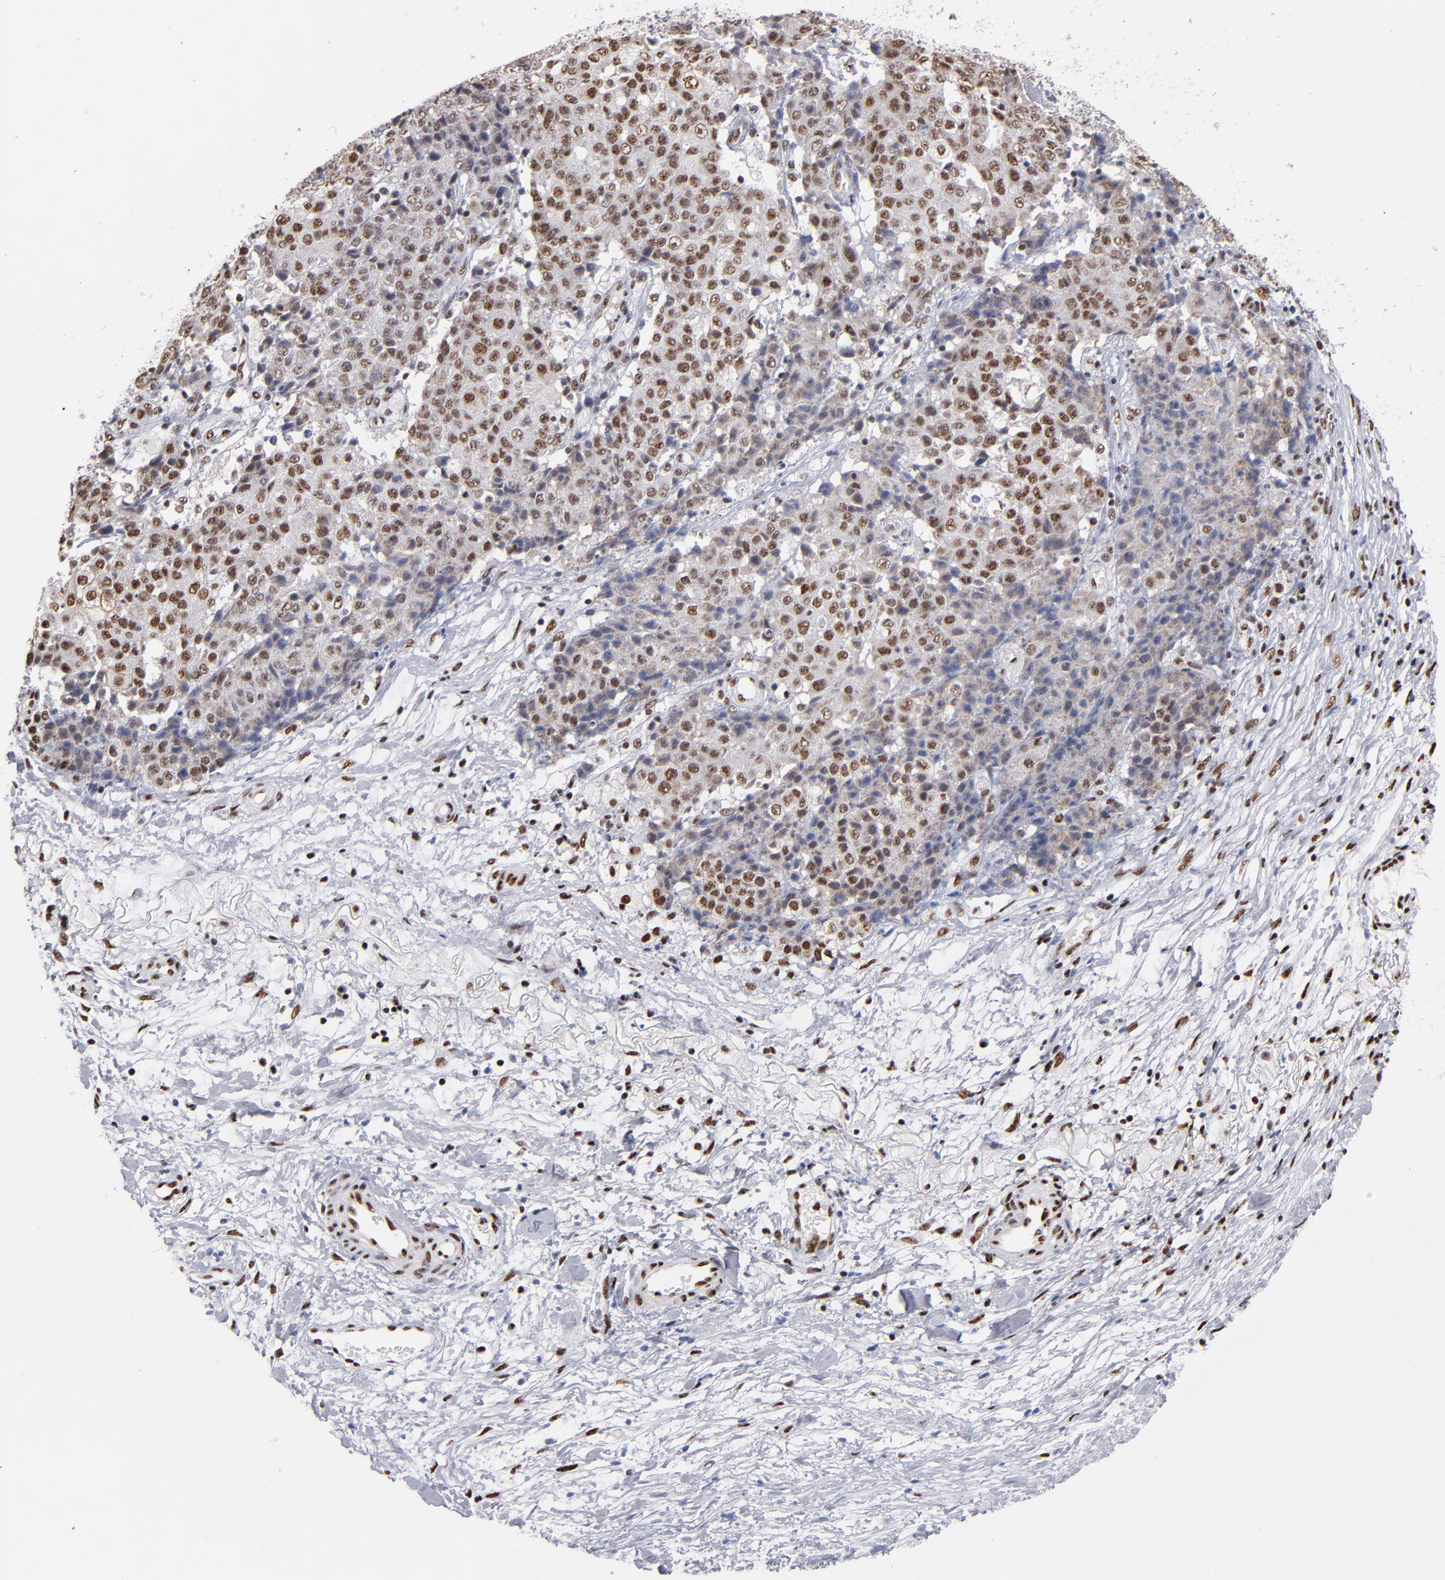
{"staining": {"intensity": "strong", "quantity": ">75%", "location": "nuclear"}, "tissue": "ovarian cancer", "cell_type": "Tumor cells", "image_type": "cancer", "snomed": [{"axis": "morphology", "description": "Carcinoma, endometroid"}, {"axis": "topography", "description": "Ovary"}], "caption": "Immunohistochemistry (IHC) (DAB) staining of human endometroid carcinoma (ovarian) shows strong nuclear protein staining in approximately >75% of tumor cells. (DAB IHC, brown staining for protein, blue staining for nuclei).", "gene": "MN1", "patient": {"sex": "female", "age": 42}}